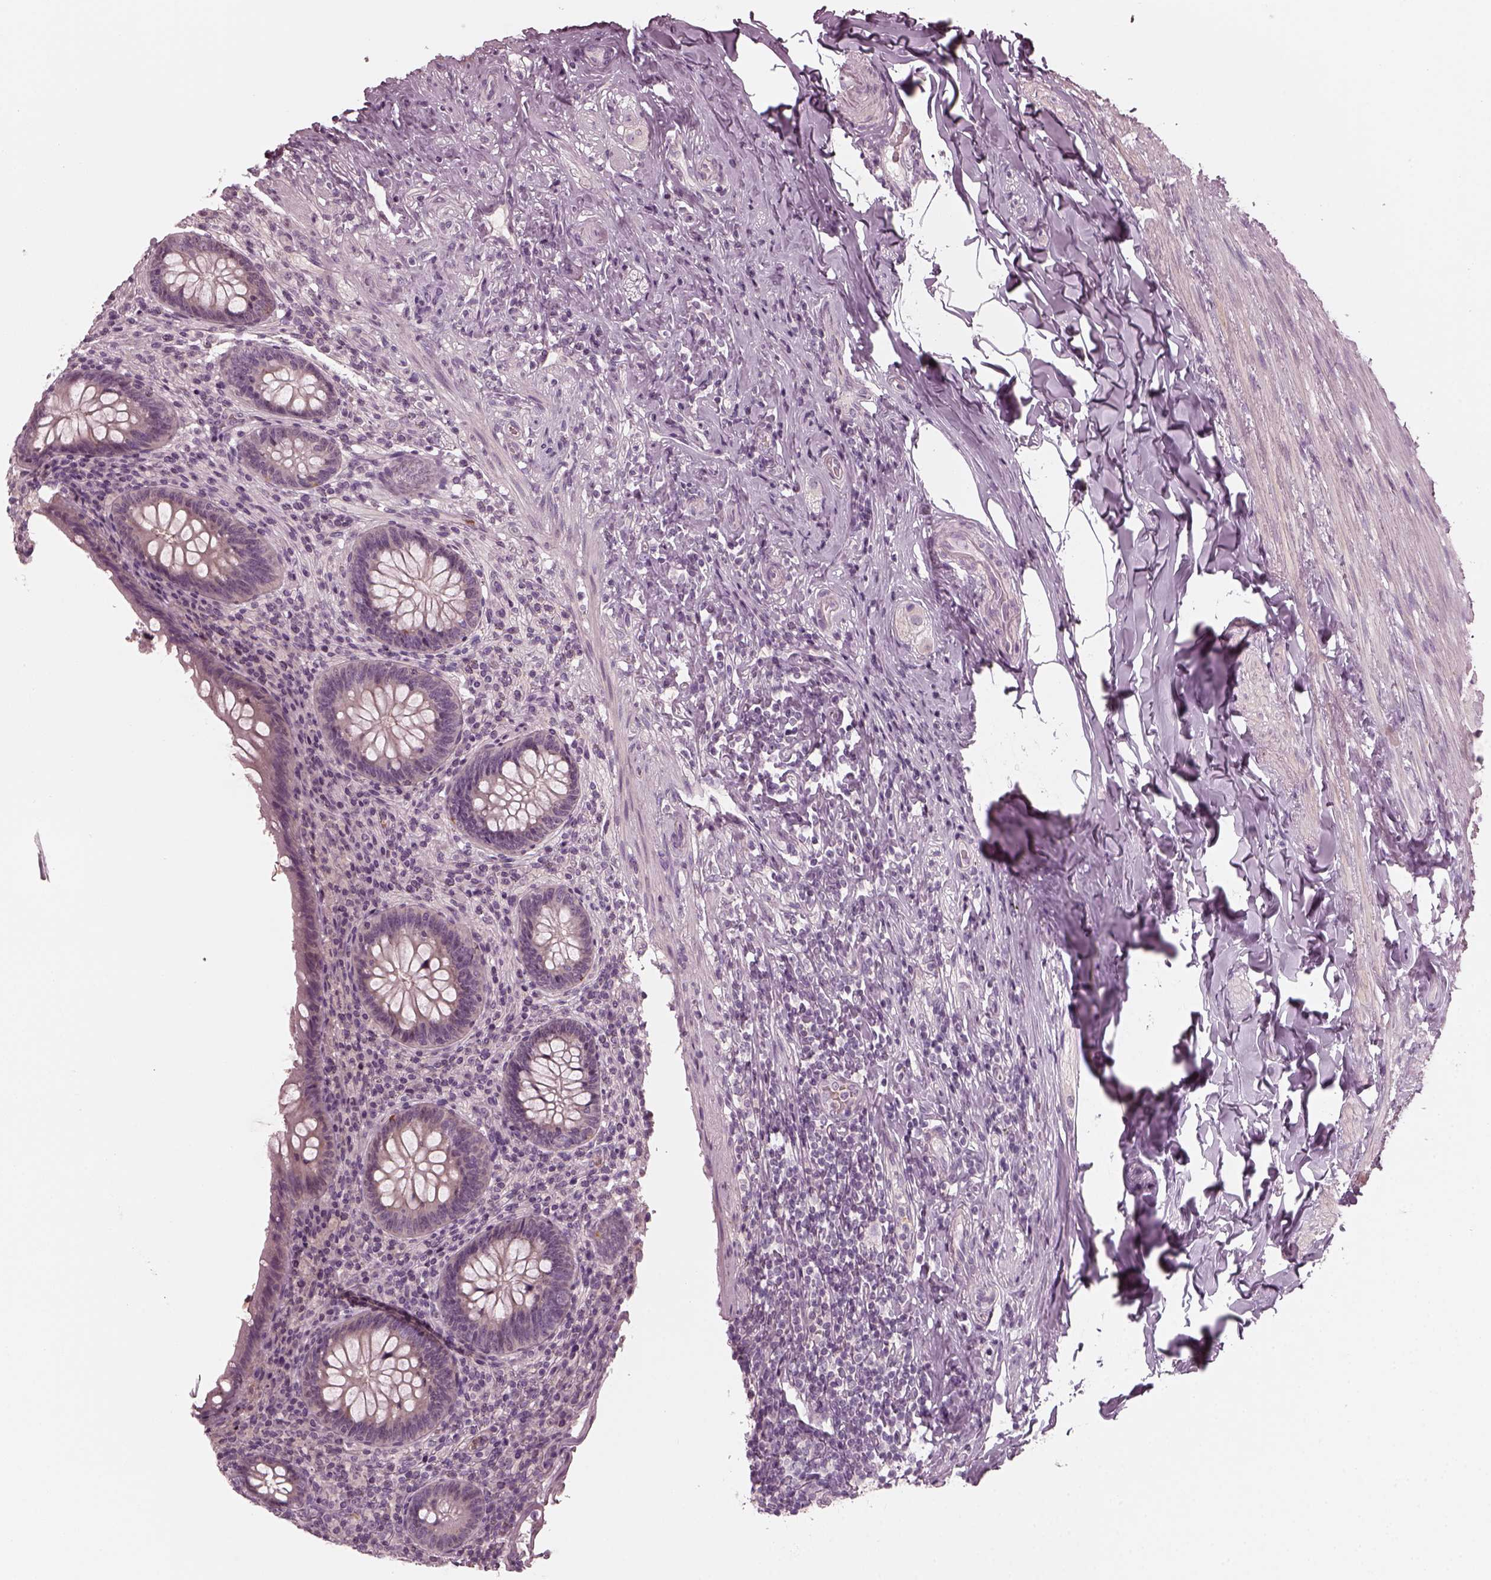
{"staining": {"intensity": "negative", "quantity": "none", "location": "none"}, "tissue": "appendix", "cell_type": "Glandular cells", "image_type": "normal", "snomed": [{"axis": "morphology", "description": "Normal tissue, NOS"}, {"axis": "topography", "description": "Appendix"}], "caption": "Immunohistochemistry (IHC) histopathology image of benign appendix stained for a protein (brown), which shows no staining in glandular cells. The staining was performed using DAB to visualize the protein expression in brown, while the nuclei were stained in blue with hematoxylin (Magnification: 20x).", "gene": "CHIT1", "patient": {"sex": "male", "age": 47}}